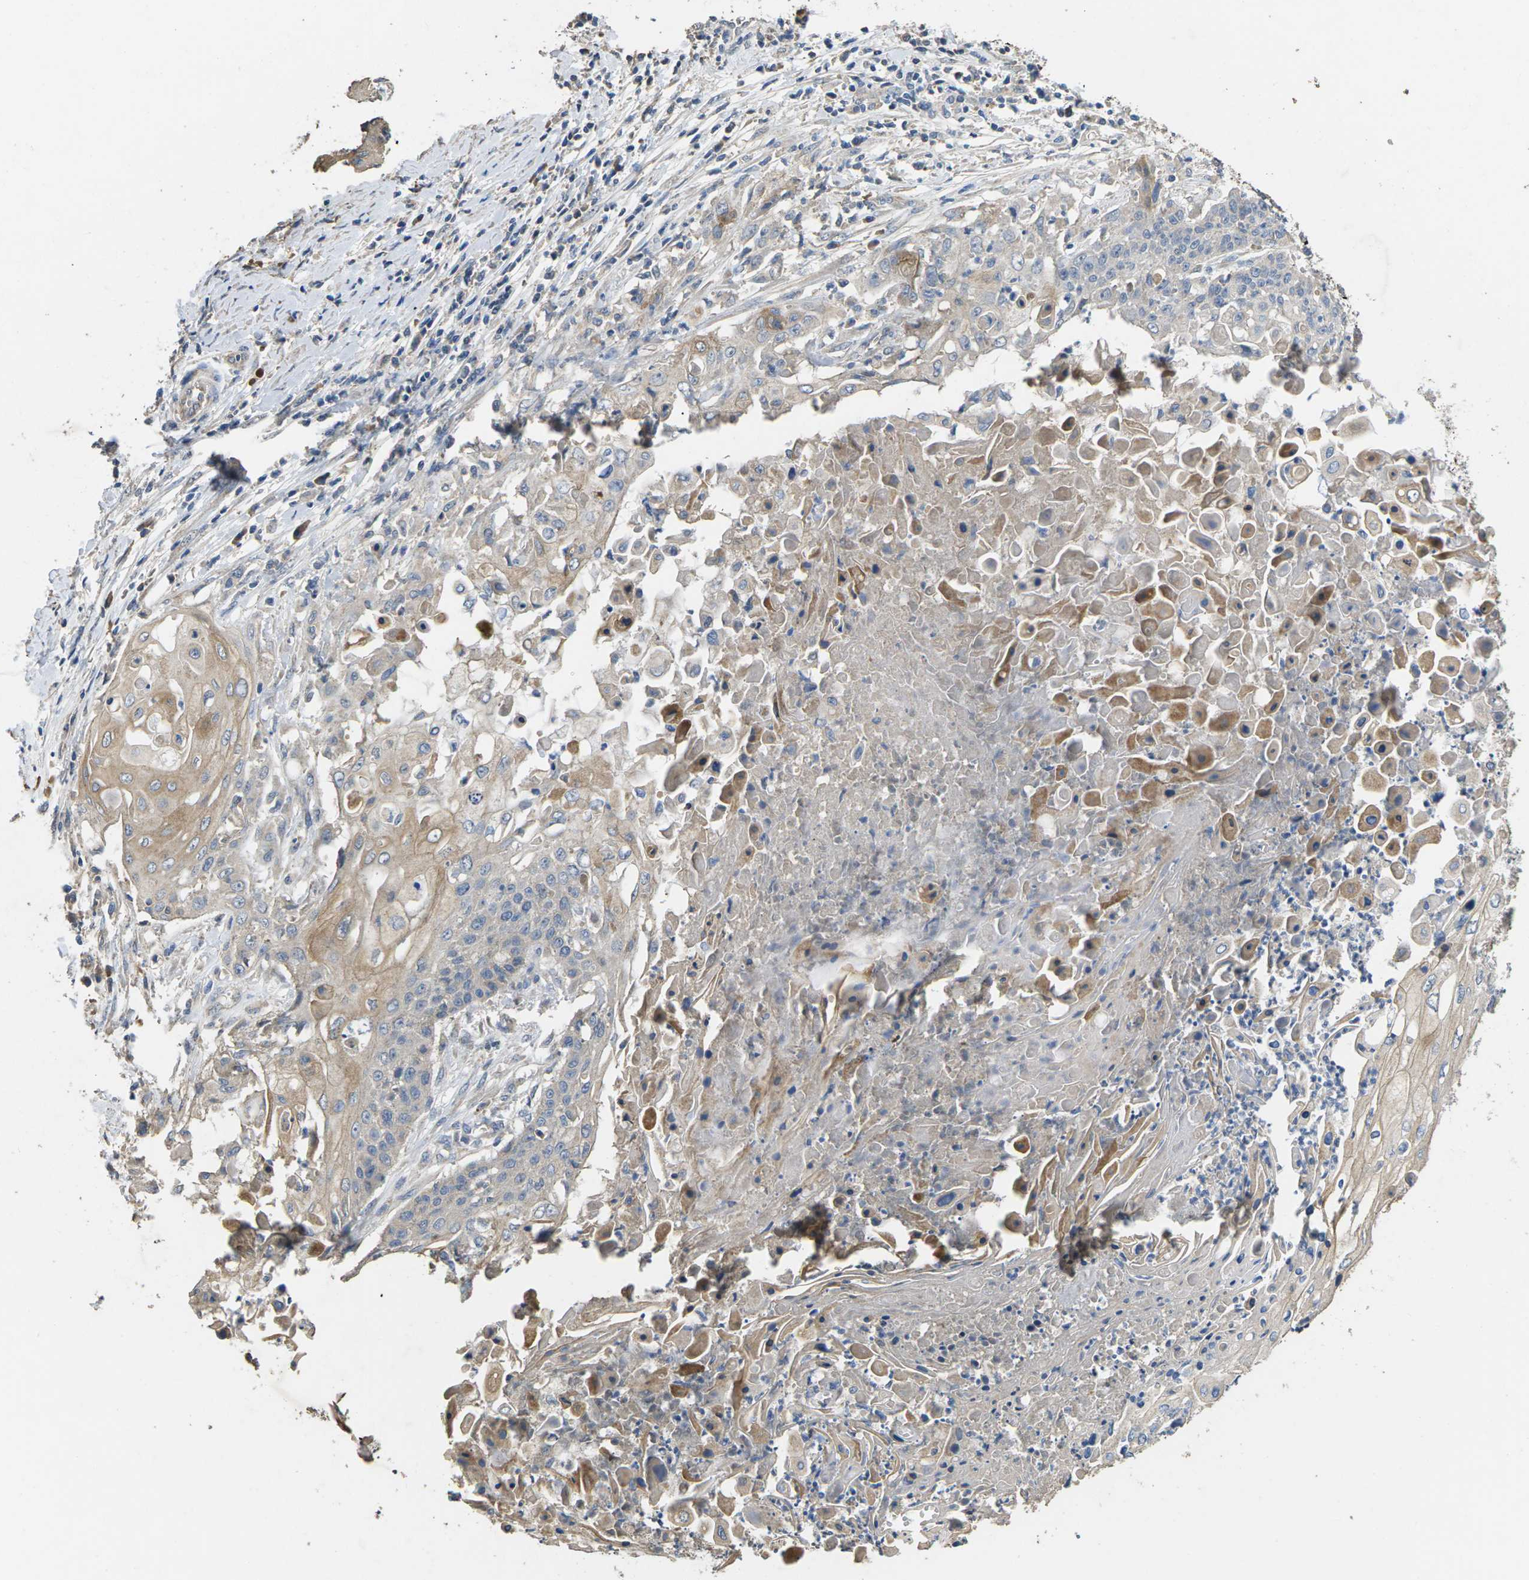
{"staining": {"intensity": "weak", "quantity": "25%-75%", "location": "cytoplasmic/membranous"}, "tissue": "cervical cancer", "cell_type": "Tumor cells", "image_type": "cancer", "snomed": [{"axis": "morphology", "description": "Squamous cell carcinoma, NOS"}, {"axis": "topography", "description": "Cervix"}], "caption": "High-power microscopy captured an immunohistochemistry (IHC) histopathology image of squamous cell carcinoma (cervical), revealing weak cytoplasmic/membranous staining in about 25%-75% of tumor cells.", "gene": "B4GAT1", "patient": {"sex": "female", "age": 39}}